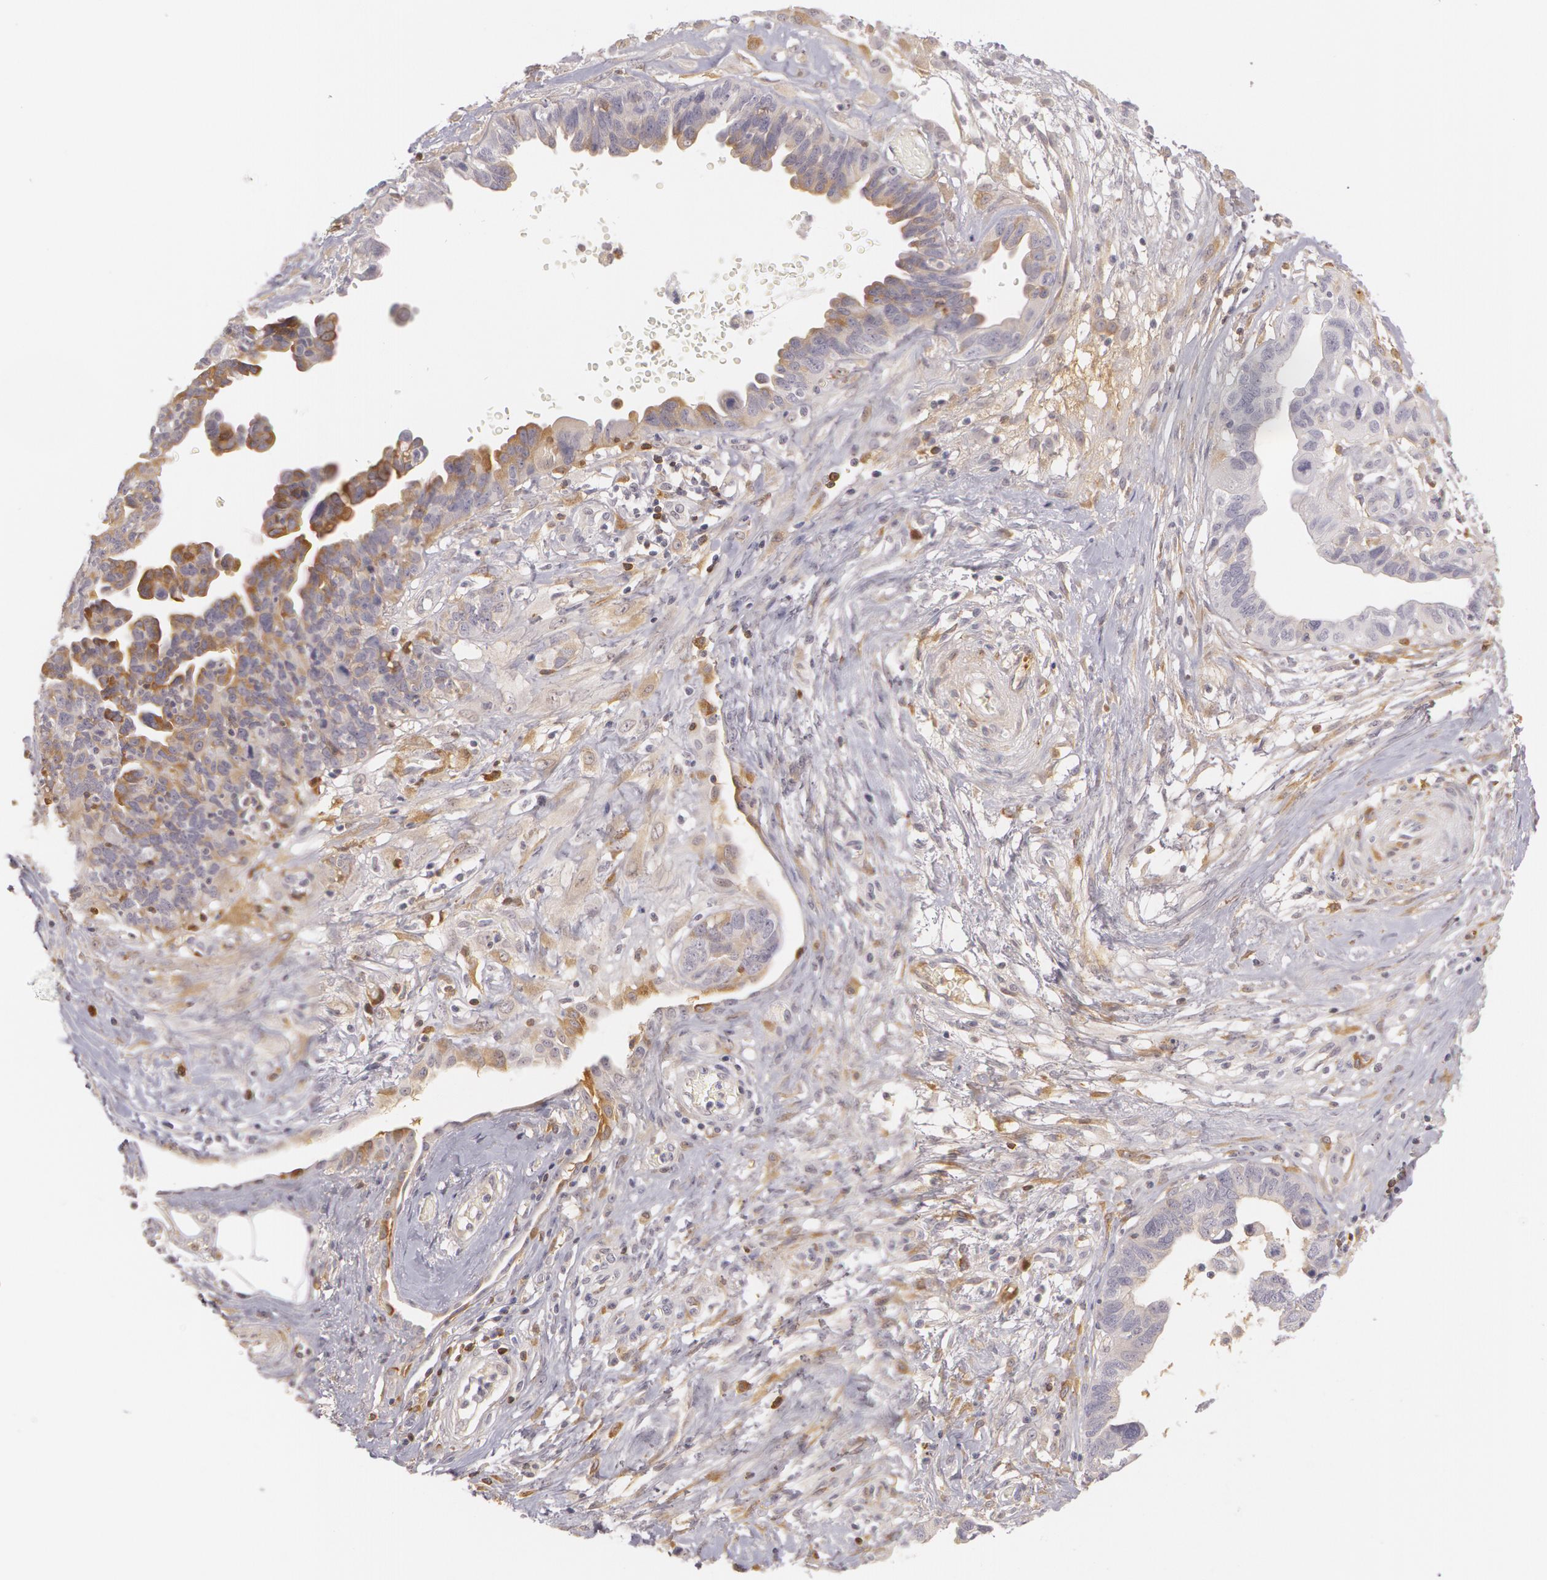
{"staining": {"intensity": "moderate", "quantity": "25%-75%", "location": "cytoplasmic/membranous"}, "tissue": "ovarian cancer", "cell_type": "Tumor cells", "image_type": "cancer", "snomed": [{"axis": "morphology", "description": "Cystadenocarcinoma, serous, NOS"}, {"axis": "topography", "description": "Ovary"}], "caption": "Ovarian cancer was stained to show a protein in brown. There is medium levels of moderate cytoplasmic/membranous positivity in about 25%-75% of tumor cells.", "gene": "LBP", "patient": {"sex": "female", "age": 64}}